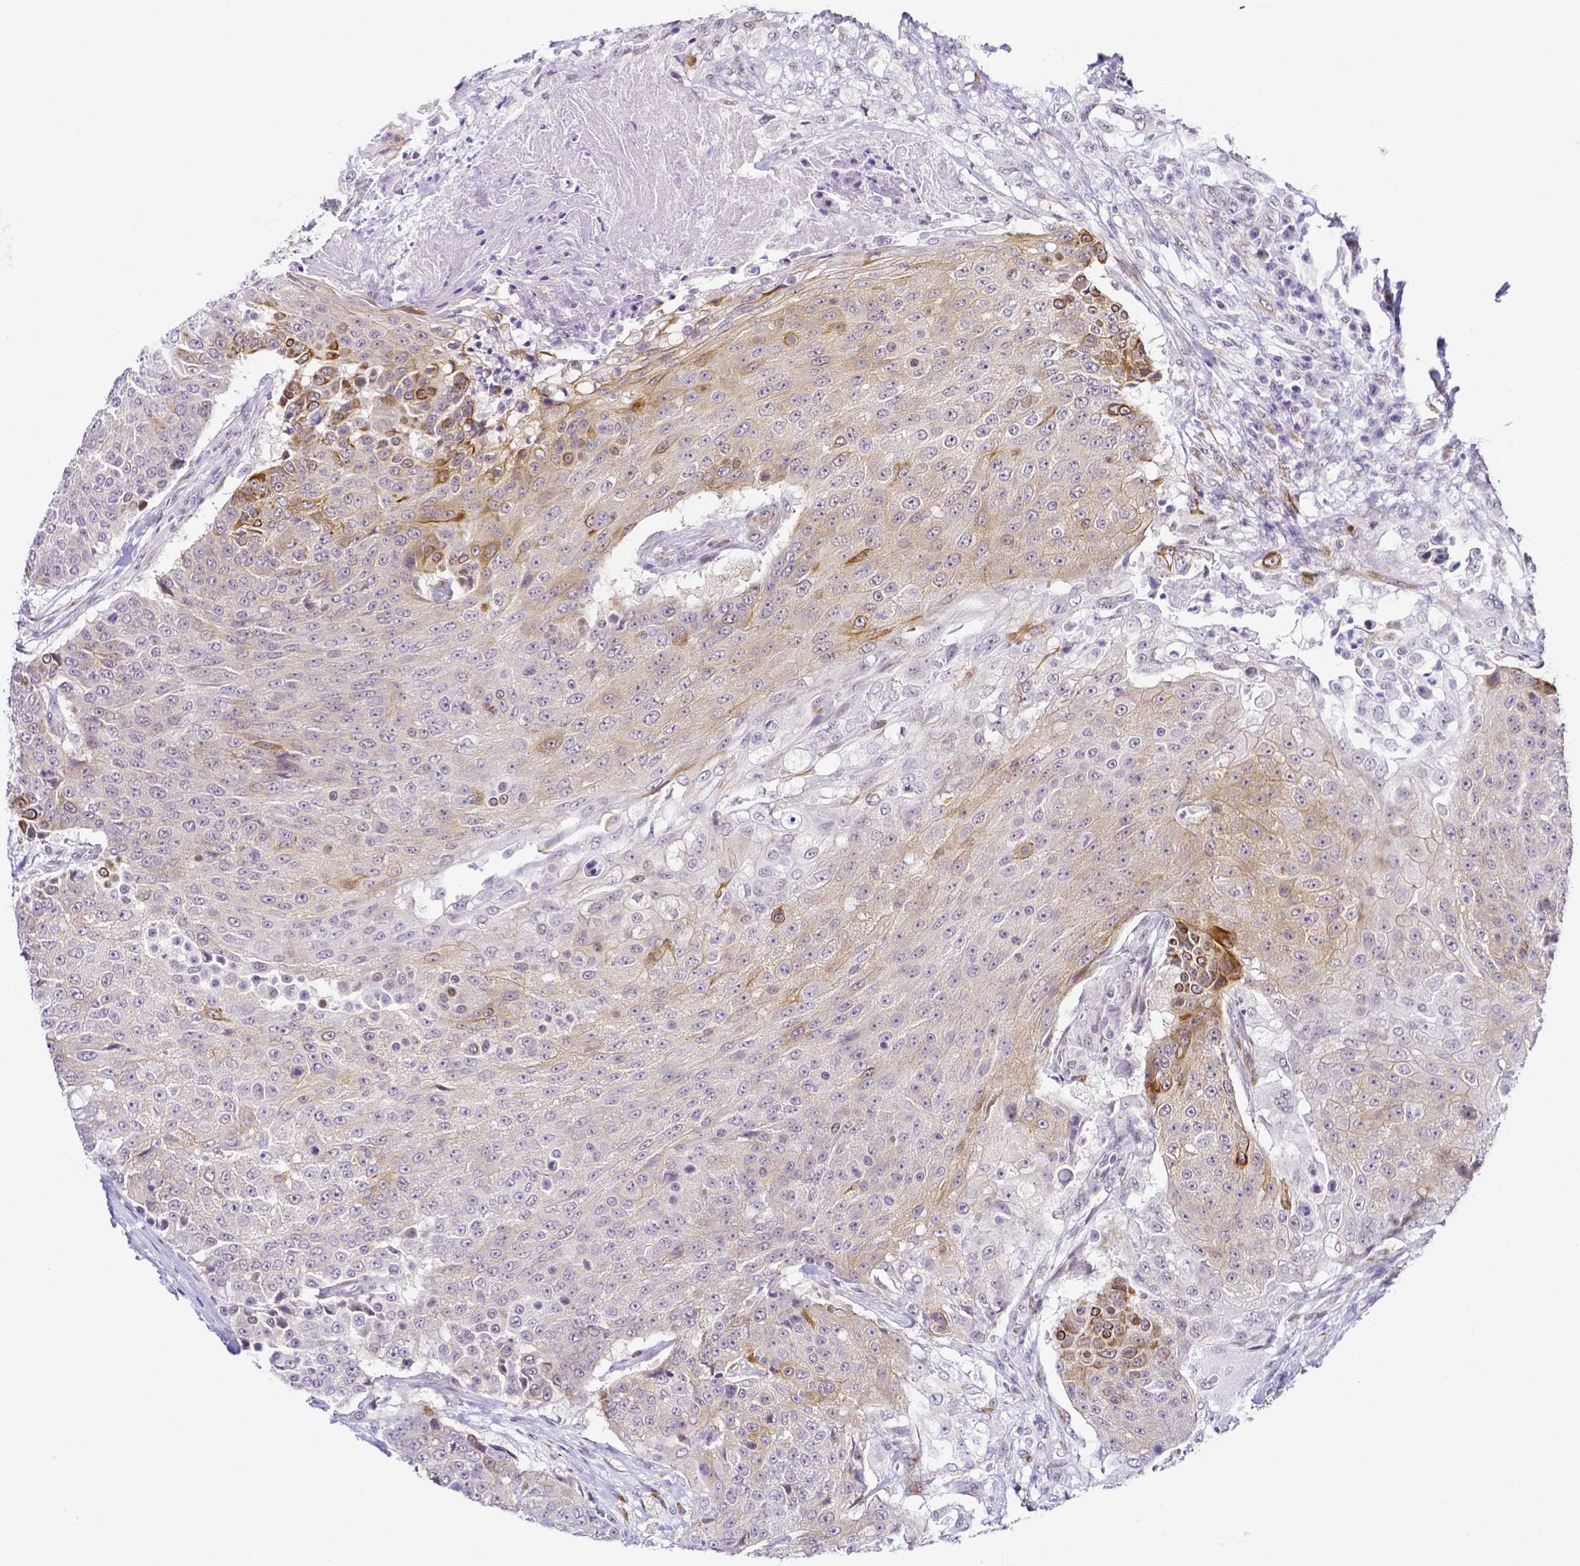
{"staining": {"intensity": "moderate", "quantity": "<25%", "location": "cytoplasmic/membranous"}, "tissue": "urothelial cancer", "cell_type": "Tumor cells", "image_type": "cancer", "snomed": [{"axis": "morphology", "description": "Urothelial carcinoma, High grade"}, {"axis": "topography", "description": "Urinary bladder"}], "caption": "Moderate cytoplasmic/membranous expression for a protein is seen in about <25% of tumor cells of urothelial cancer using IHC.", "gene": "FAM83G", "patient": {"sex": "female", "age": 63}}